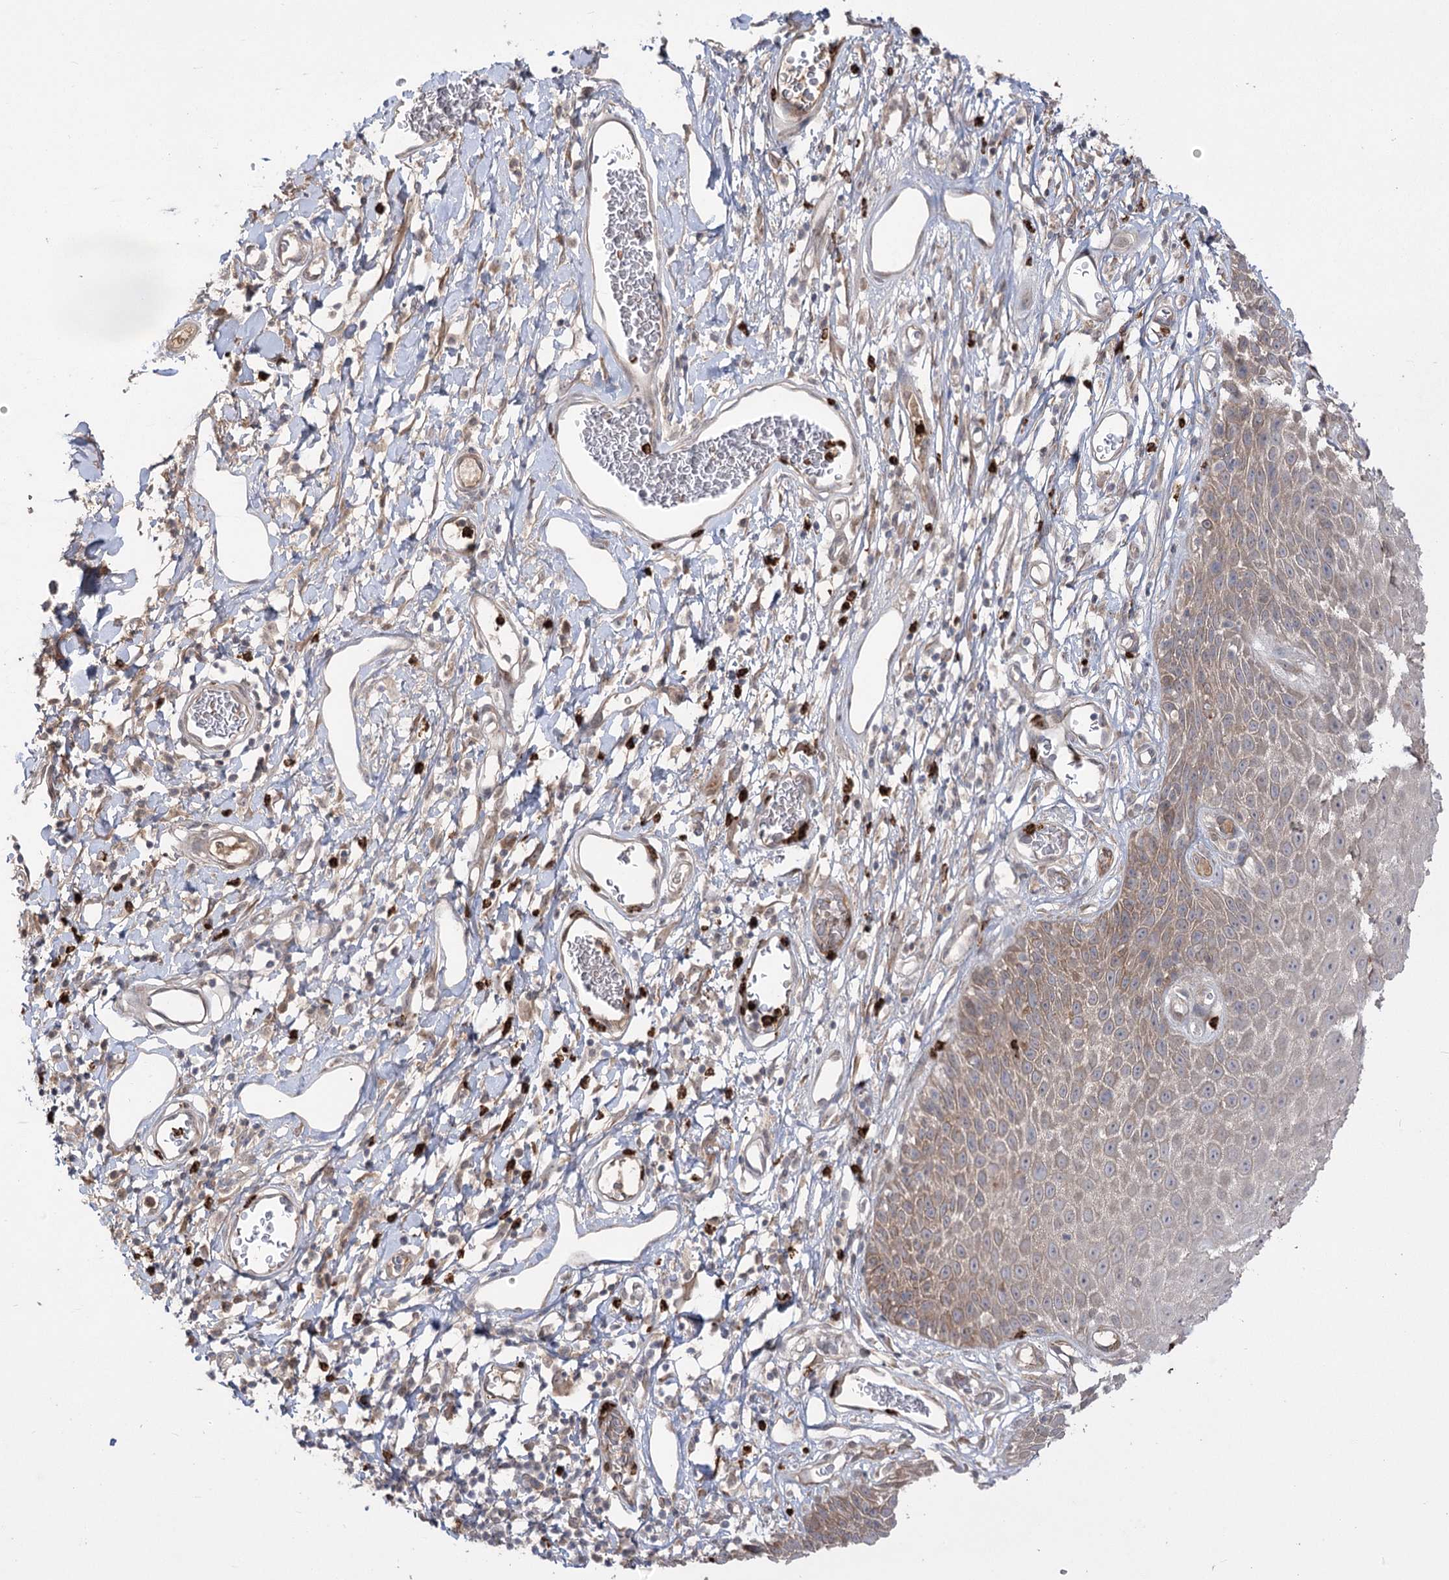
{"staining": {"intensity": "moderate", "quantity": "25%-75%", "location": "cytoplasmic/membranous"}, "tissue": "skin", "cell_type": "Epidermal cells", "image_type": "normal", "snomed": [{"axis": "morphology", "description": "Normal tissue, NOS"}, {"axis": "topography", "description": "Vulva"}], "caption": "Unremarkable skin demonstrates moderate cytoplasmic/membranous expression in approximately 25%-75% of epidermal cells, visualized by immunohistochemistry.", "gene": "PLEKHA5", "patient": {"sex": "female", "age": 68}}